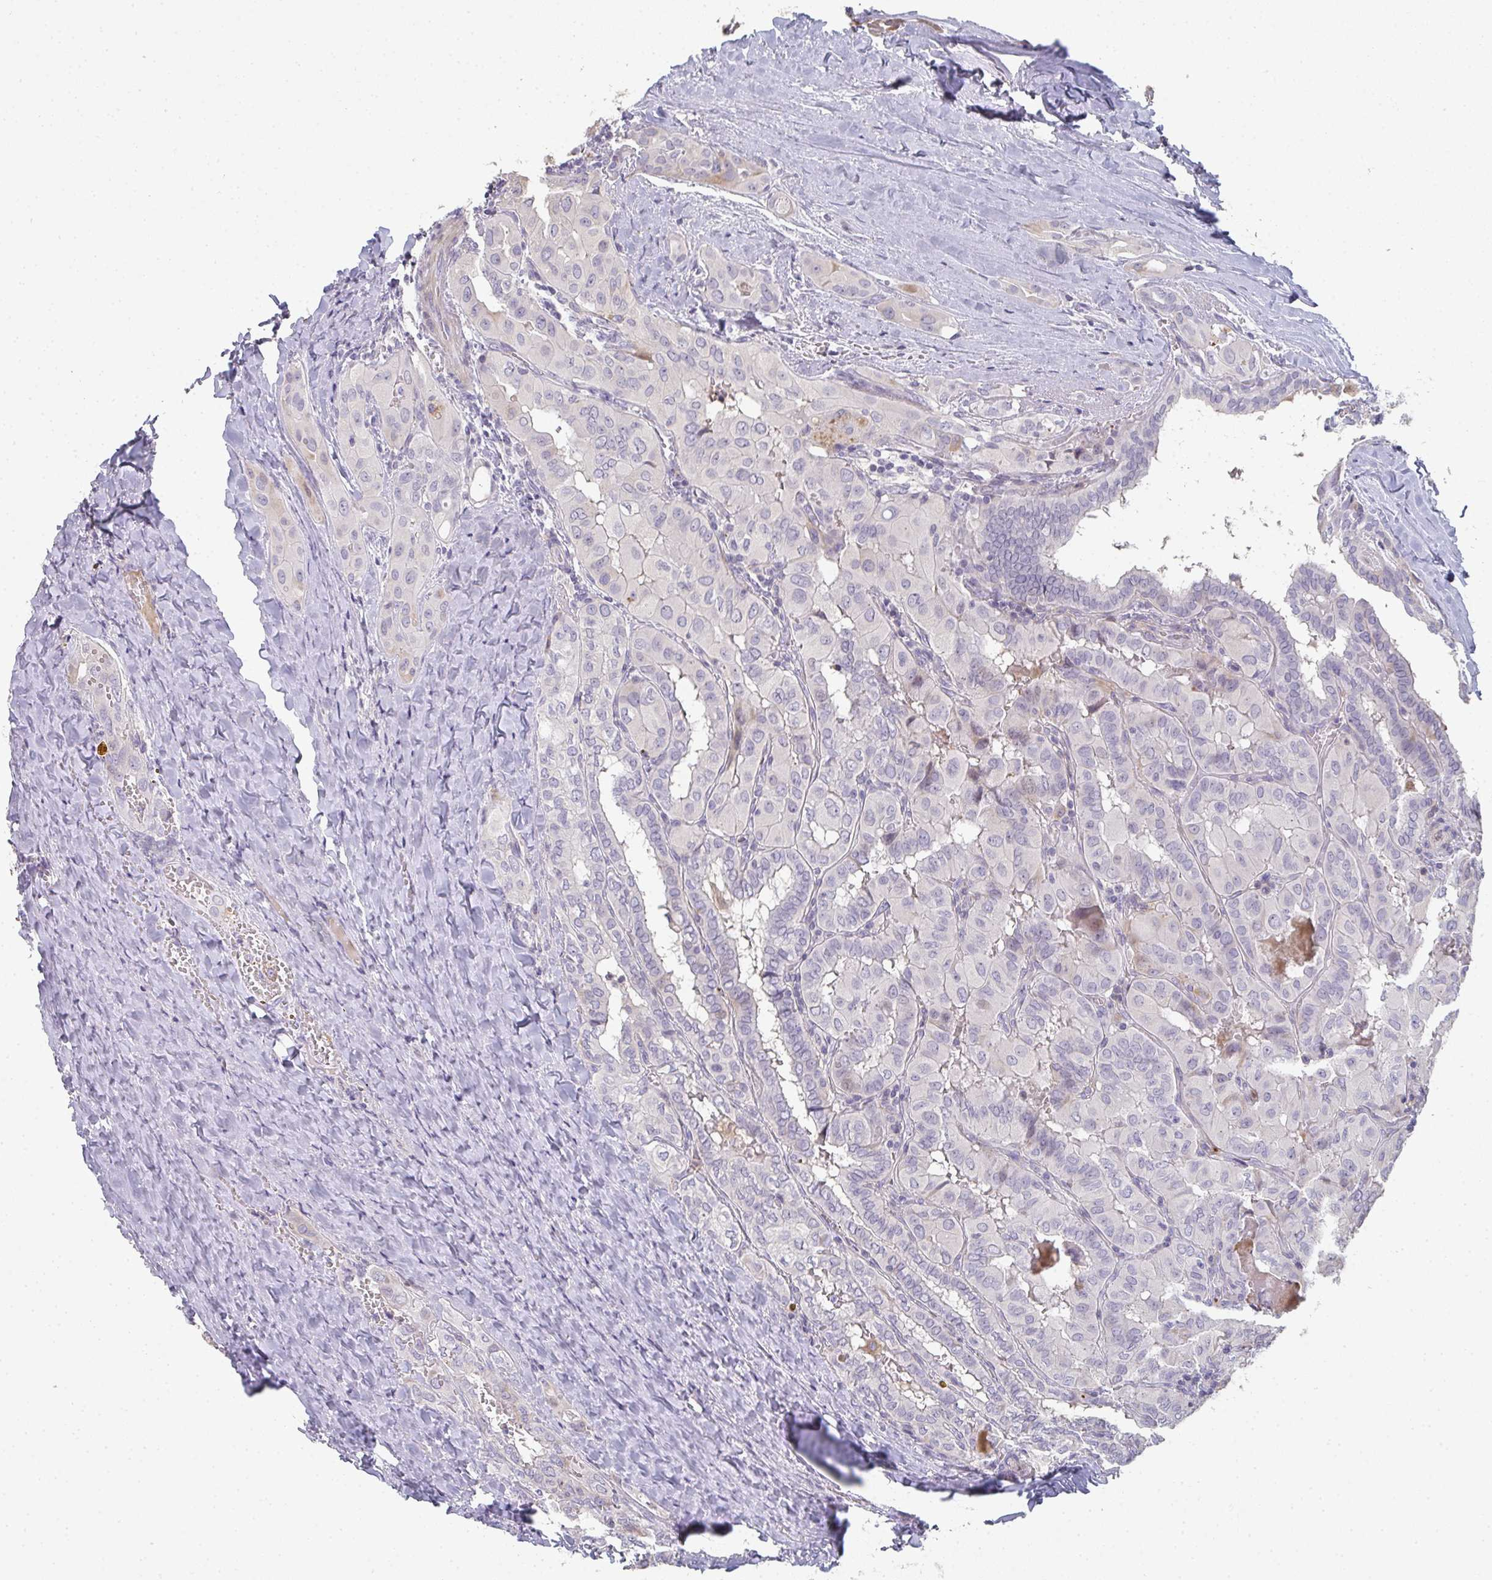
{"staining": {"intensity": "negative", "quantity": "none", "location": "none"}, "tissue": "thyroid cancer", "cell_type": "Tumor cells", "image_type": "cancer", "snomed": [{"axis": "morphology", "description": "Papillary adenocarcinoma, NOS"}, {"axis": "topography", "description": "Thyroid gland"}], "caption": "Protein analysis of thyroid papillary adenocarcinoma displays no significant staining in tumor cells. The staining is performed using DAB (3,3'-diaminobenzidine) brown chromogen with nuclei counter-stained in using hematoxylin.", "gene": "A1CF", "patient": {"sex": "female", "age": 46}}